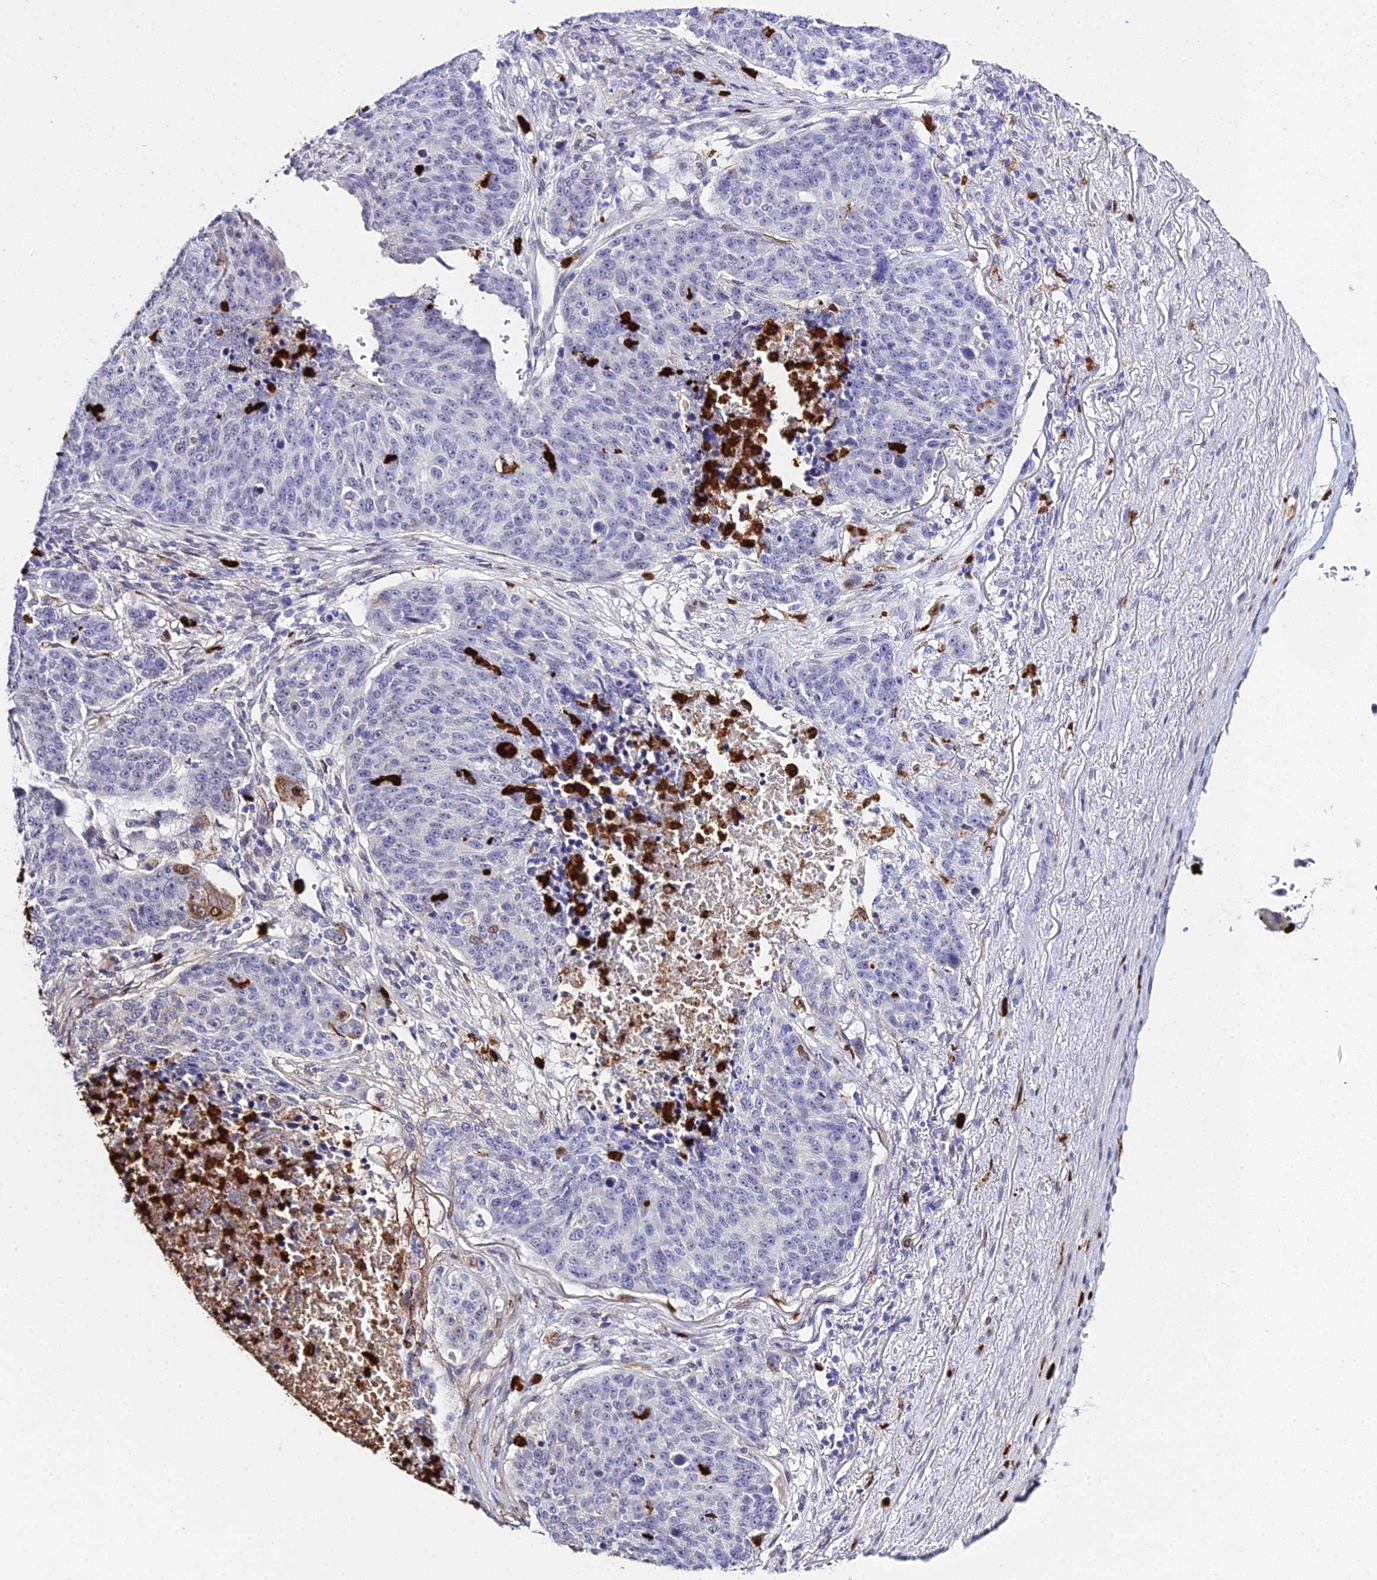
{"staining": {"intensity": "moderate", "quantity": "<25%", "location": "cytoplasmic/membranous,nuclear"}, "tissue": "lung cancer", "cell_type": "Tumor cells", "image_type": "cancer", "snomed": [{"axis": "morphology", "description": "Normal tissue, NOS"}, {"axis": "morphology", "description": "Squamous cell carcinoma, NOS"}, {"axis": "topography", "description": "Lymph node"}, {"axis": "topography", "description": "Lung"}], "caption": "High-magnification brightfield microscopy of lung cancer stained with DAB (brown) and counterstained with hematoxylin (blue). tumor cells exhibit moderate cytoplasmic/membranous and nuclear positivity is identified in approximately<25% of cells.", "gene": "MCM10", "patient": {"sex": "male", "age": 66}}